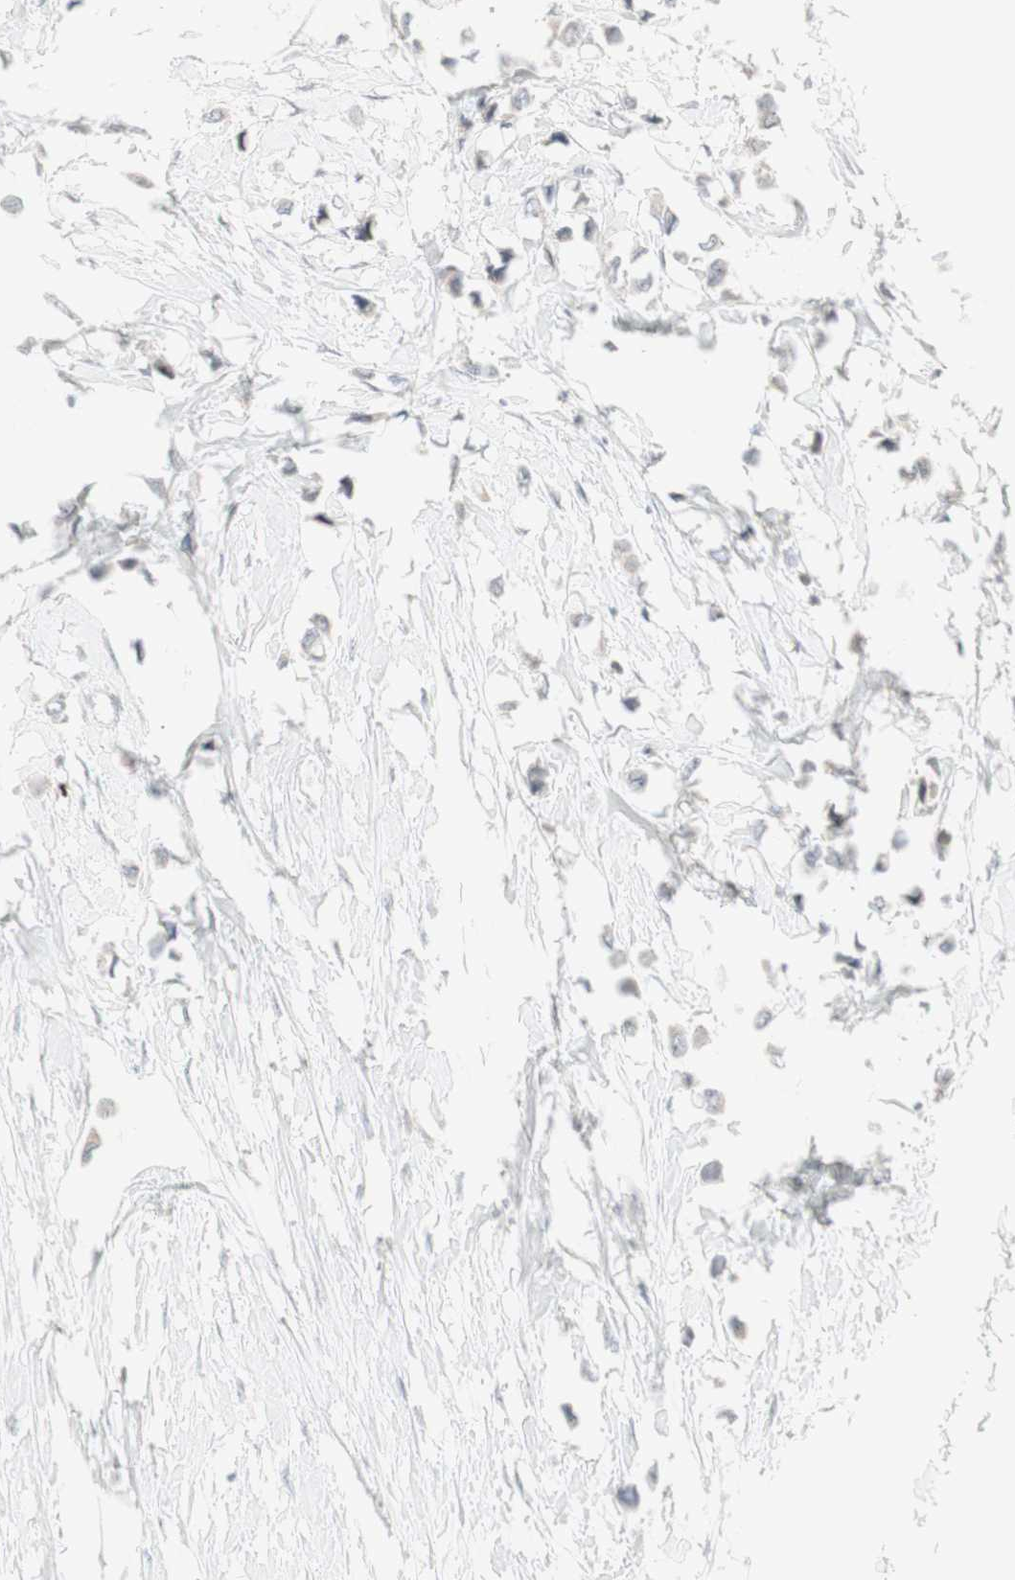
{"staining": {"intensity": "negative", "quantity": "none", "location": "none"}, "tissue": "breast cancer", "cell_type": "Tumor cells", "image_type": "cancer", "snomed": [{"axis": "morphology", "description": "Lobular carcinoma"}, {"axis": "topography", "description": "Breast"}], "caption": "Immunohistochemical staining of breast cancer demonstrates no significant expression in tumor cells.", "gene": "C1orf116", "patient": {"sex": "female", "age": 51}}